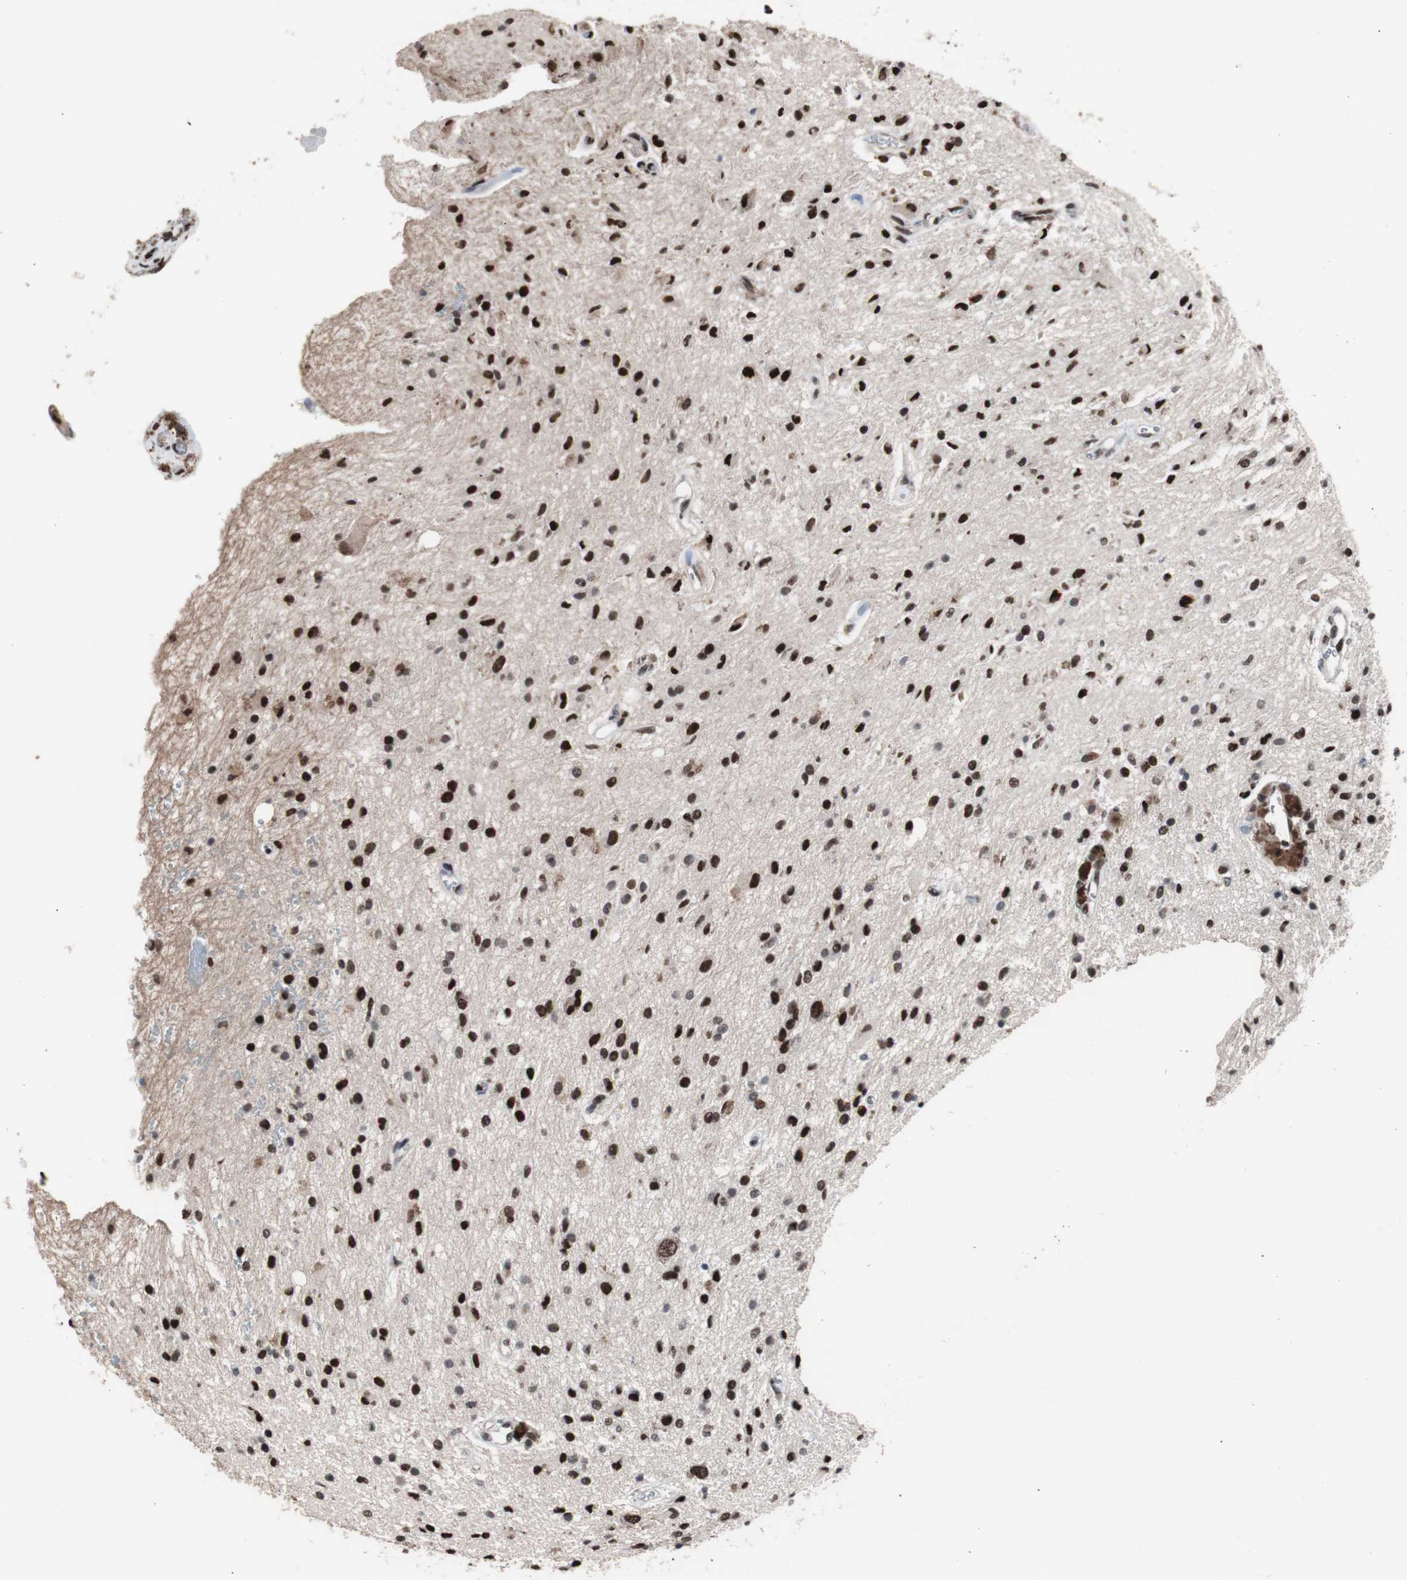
{"staining": {"intensity": "strong", "quantity": ">75%", "location": "nuclear"}, "tissue": "glioma", "cell_type": "Tumor cells", "image_type": "cancer", "snomed": [{"axis": "morphology", "description": "Glioma, malignant, High grade"}, {"axis": "topography", "description": "Brain"}], "caption": "Malignant glioma (high-grade) was stained to show a protein in brown. There is high levels of strong nuclear positivity in approximately >75% of tumor cells.", "gene": "POGZ", "patient": {"sex": "male", "age": 47}}